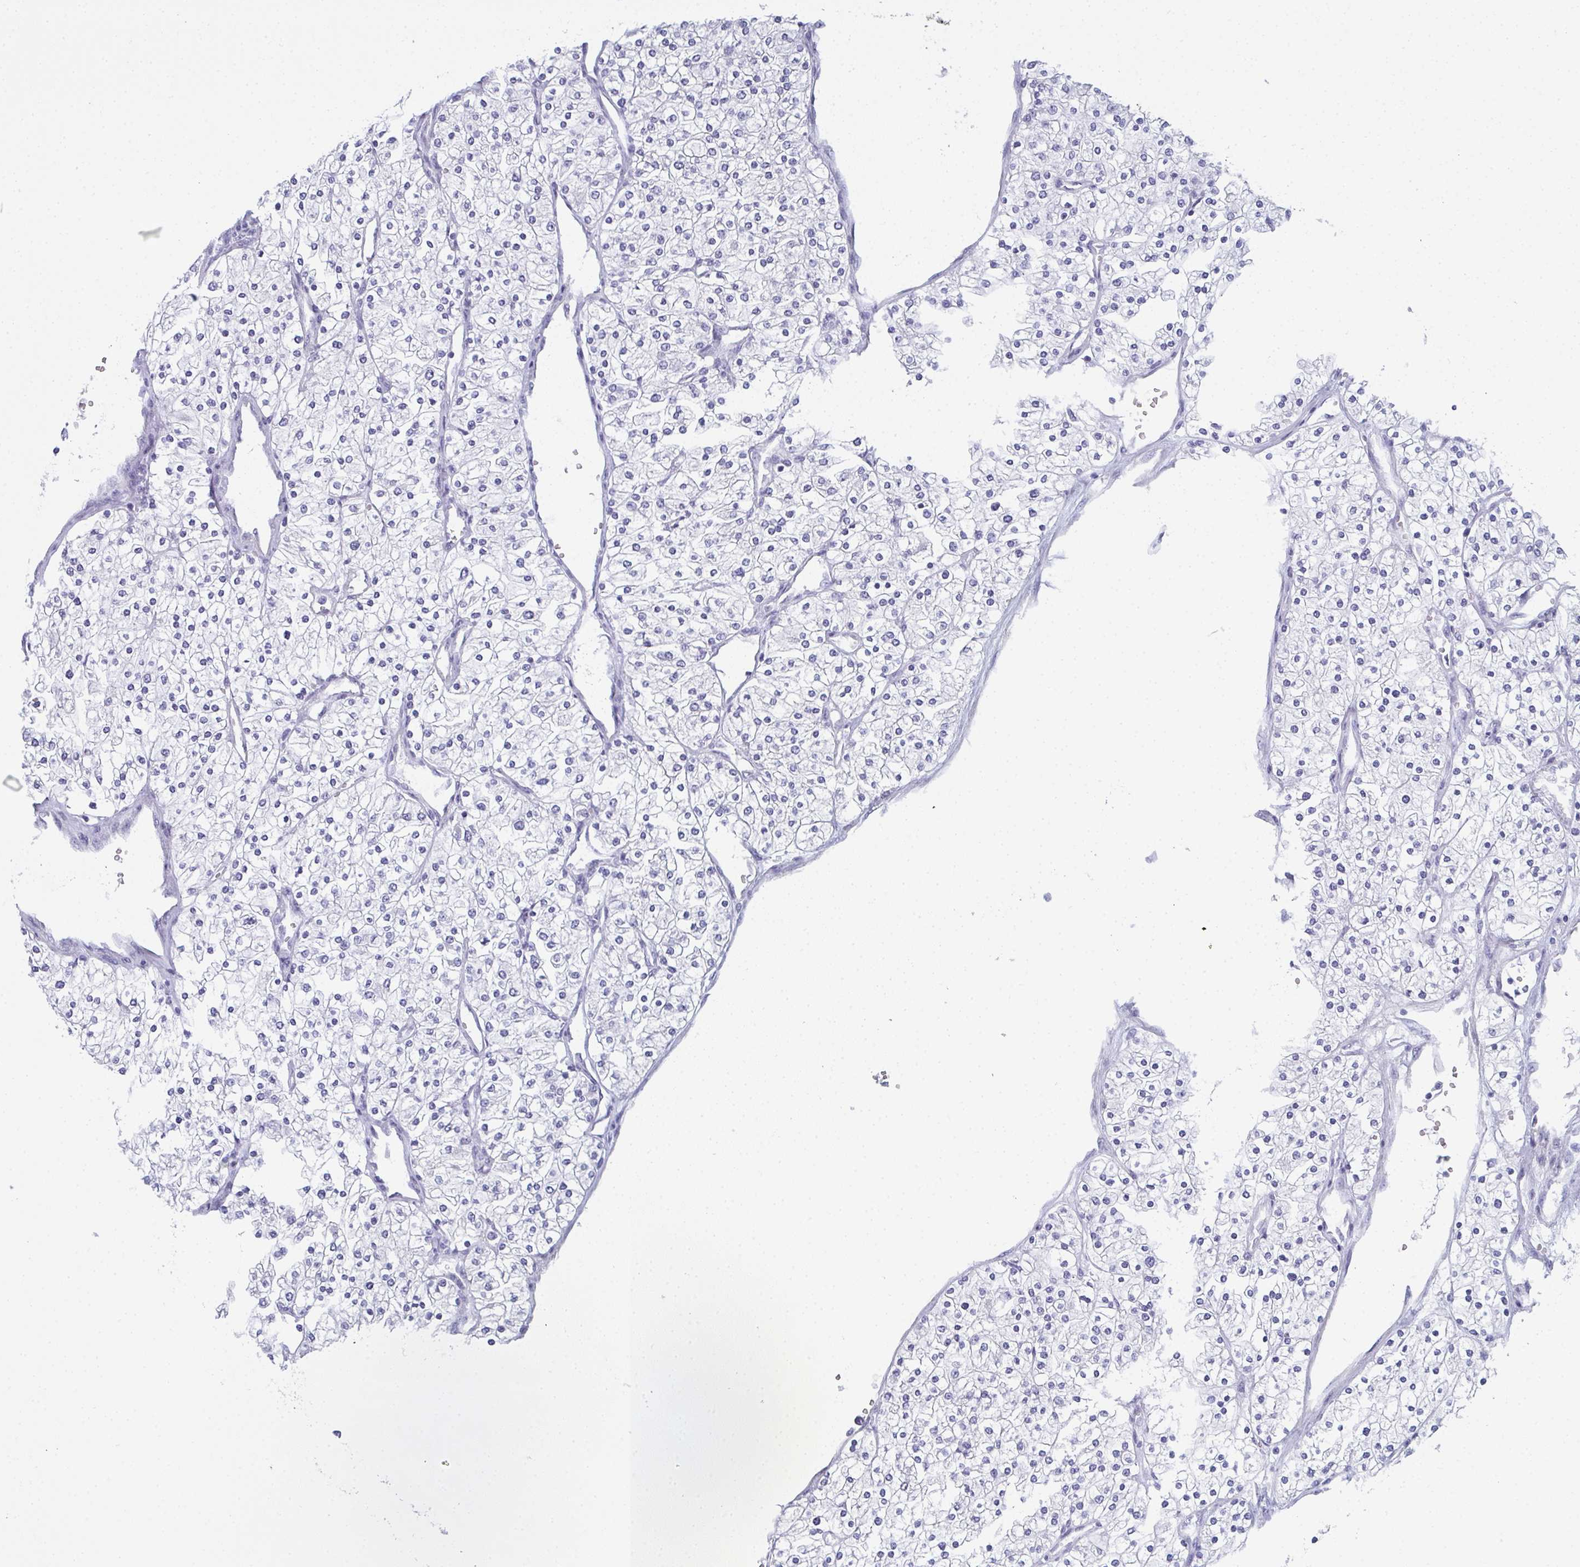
{"staining": {"intensity": "negative", "quantity": "none", "location": "none"}, "tissue": "renal cancer", "cell_type": "Tumor cells", "image_type": "cancer", "snomed": [{"axis": "morphology", "description": "Adenocarcinoma, NOS"}, {"axis": "topography", "description": "Kidney"}], "caption": "Human renal adenocarcinoma stained for a protein using immunohistochemistry (IHC) displays no positivity in tumor cells.", "gene": "SLC36A2", "patient": {"sex": "male", "age": 80}}